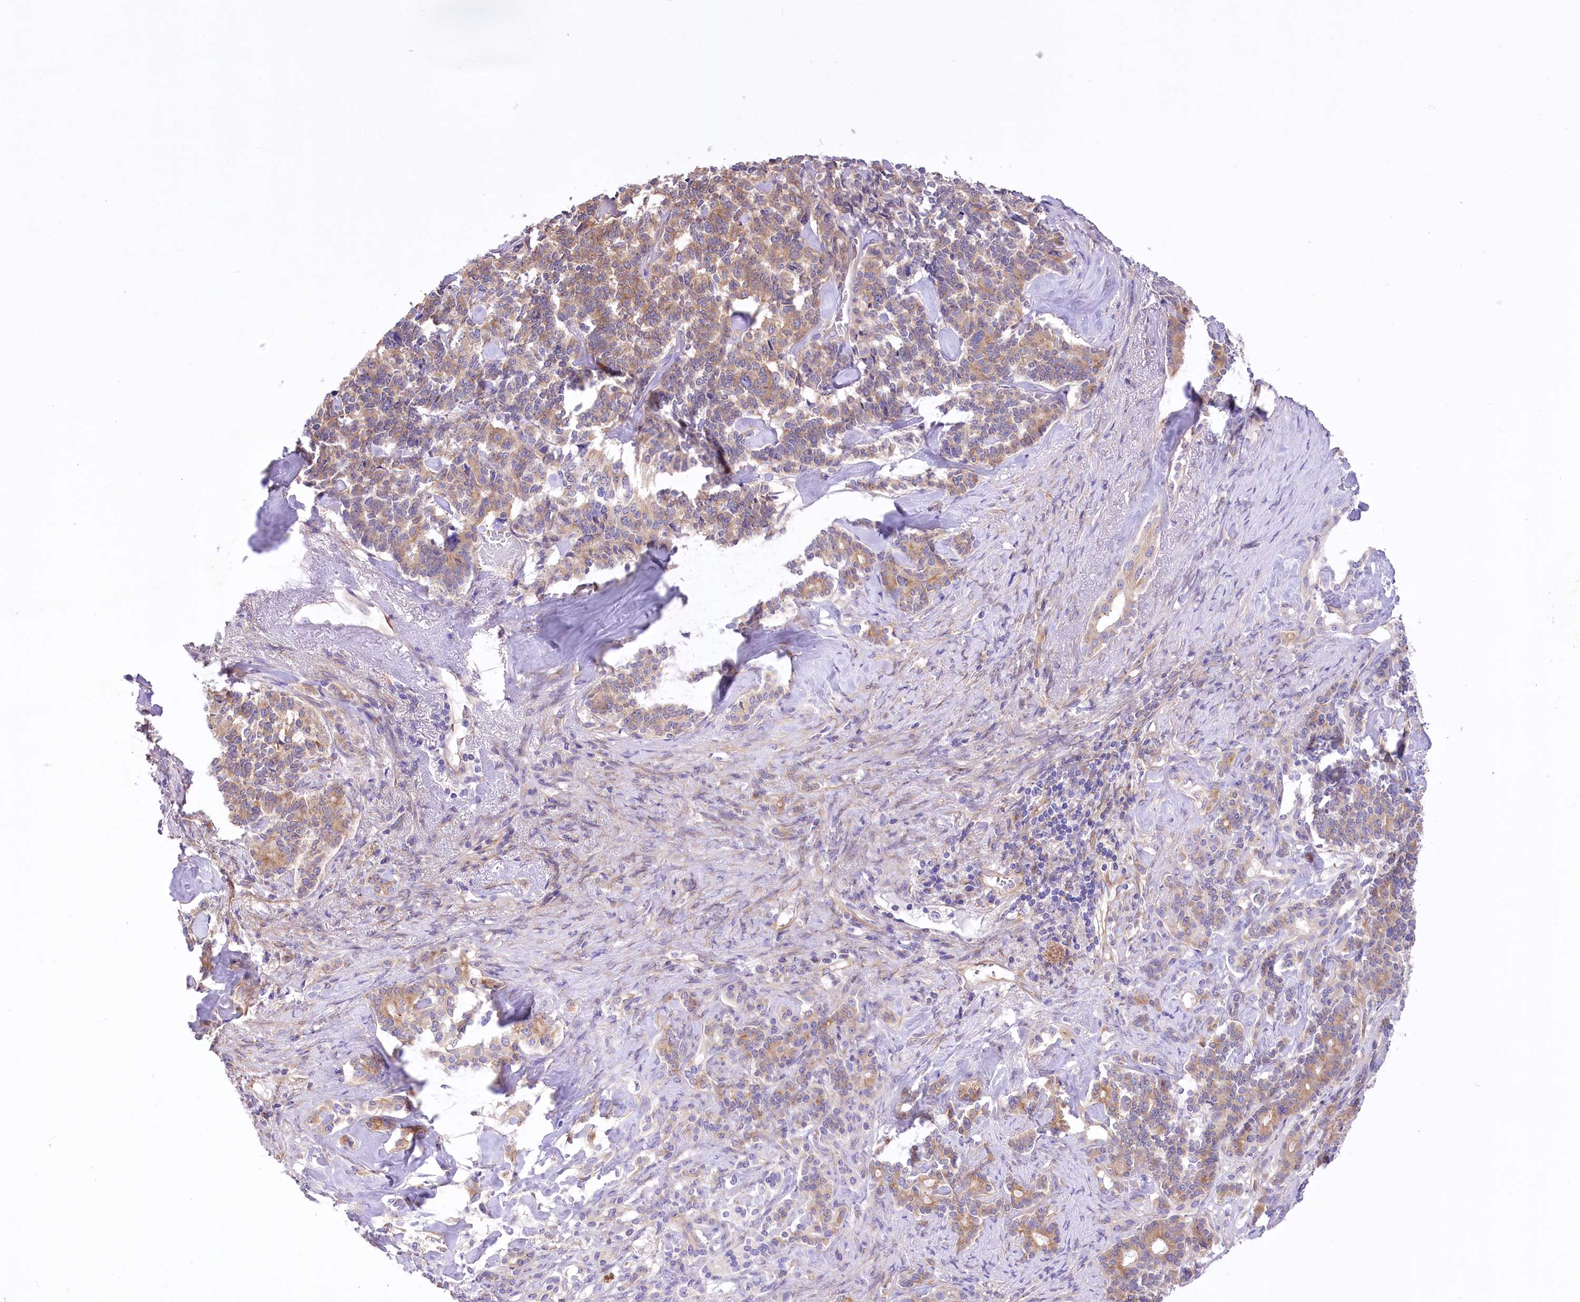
{"staining": {"intensity": "moderate", "quantity": ">75%", "location": "cytoplasmic/membranous"}, "tissue": "pancreatic cancer", "cell_type": "Tumor cells", "image_type": "cancer", "snomed": [{"axis": "morphology", "description": "Adenocarcinoma, NOS"}, {"axis": "topography", "description": "Pancreas"}], "caption": "Protein analysis of adenocarcinoma (pancreatic) tissue shows moderate cytoplasmic/membranous positivity in approximately >75% of tumor cells.", "gene": "LRRC34", "patient": {"sex": "female", "age": 74}}